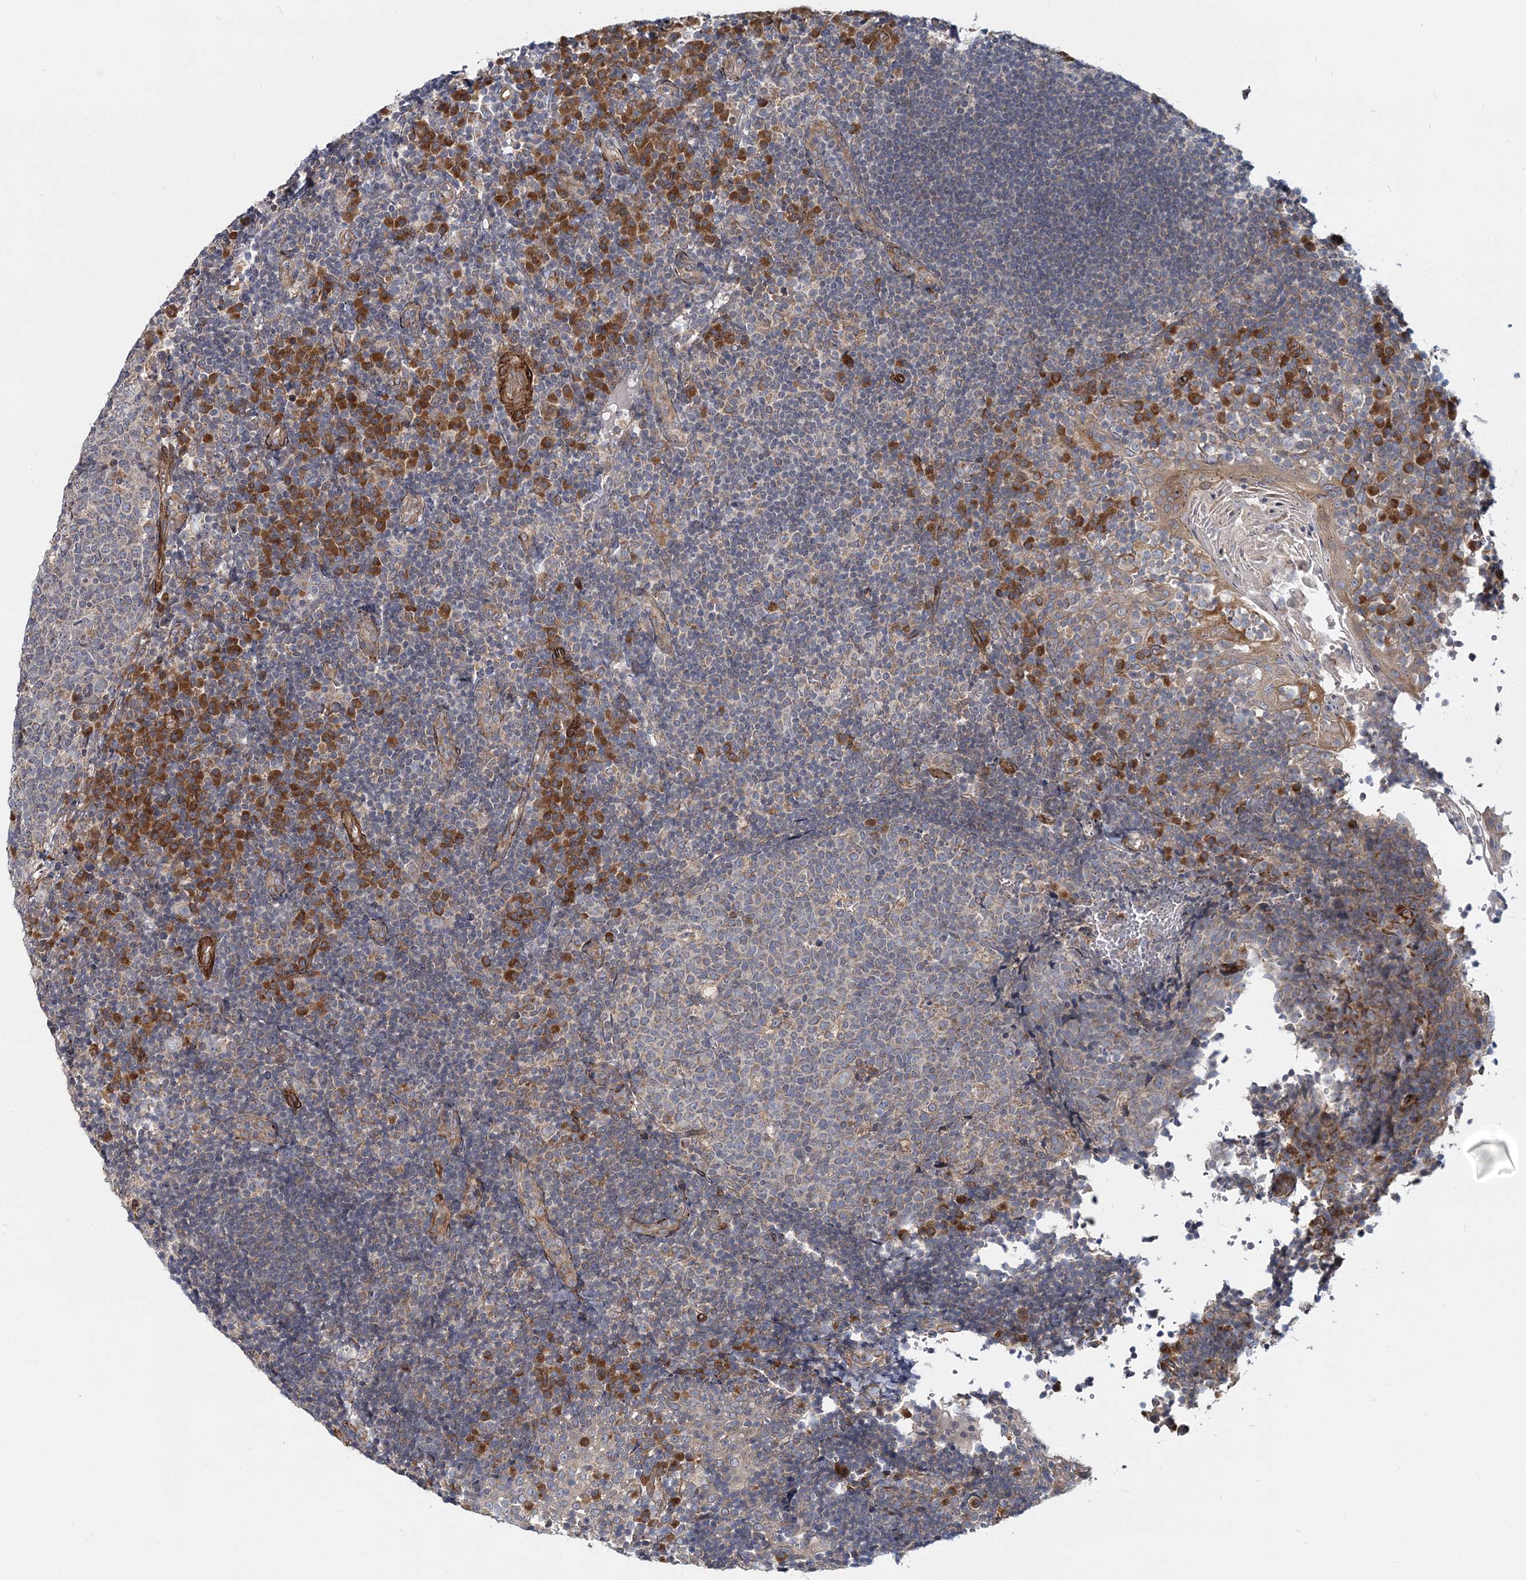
{"staining": {"intensity": "negative", "quantity": "none", "location": "none"}, "tissue": "tonsil", "cell_type": "Germinal center cells", "image_type": "normal", "snomed": [{"axis": "morphology", "description": "Normal tissue, NOS"}, {"axis": "topography", "description": "Tonsil"}], "caption": "Immunohistochemistry (IHC) histopathology image of benign human tonsil stained for a protein (brown), which shows no staining in germinal center cells. (Immunohistochemistry, brightfield microscopy, high magnification).", "gene": "NBAS", "patient": {"sex": "female", "age": 40}}